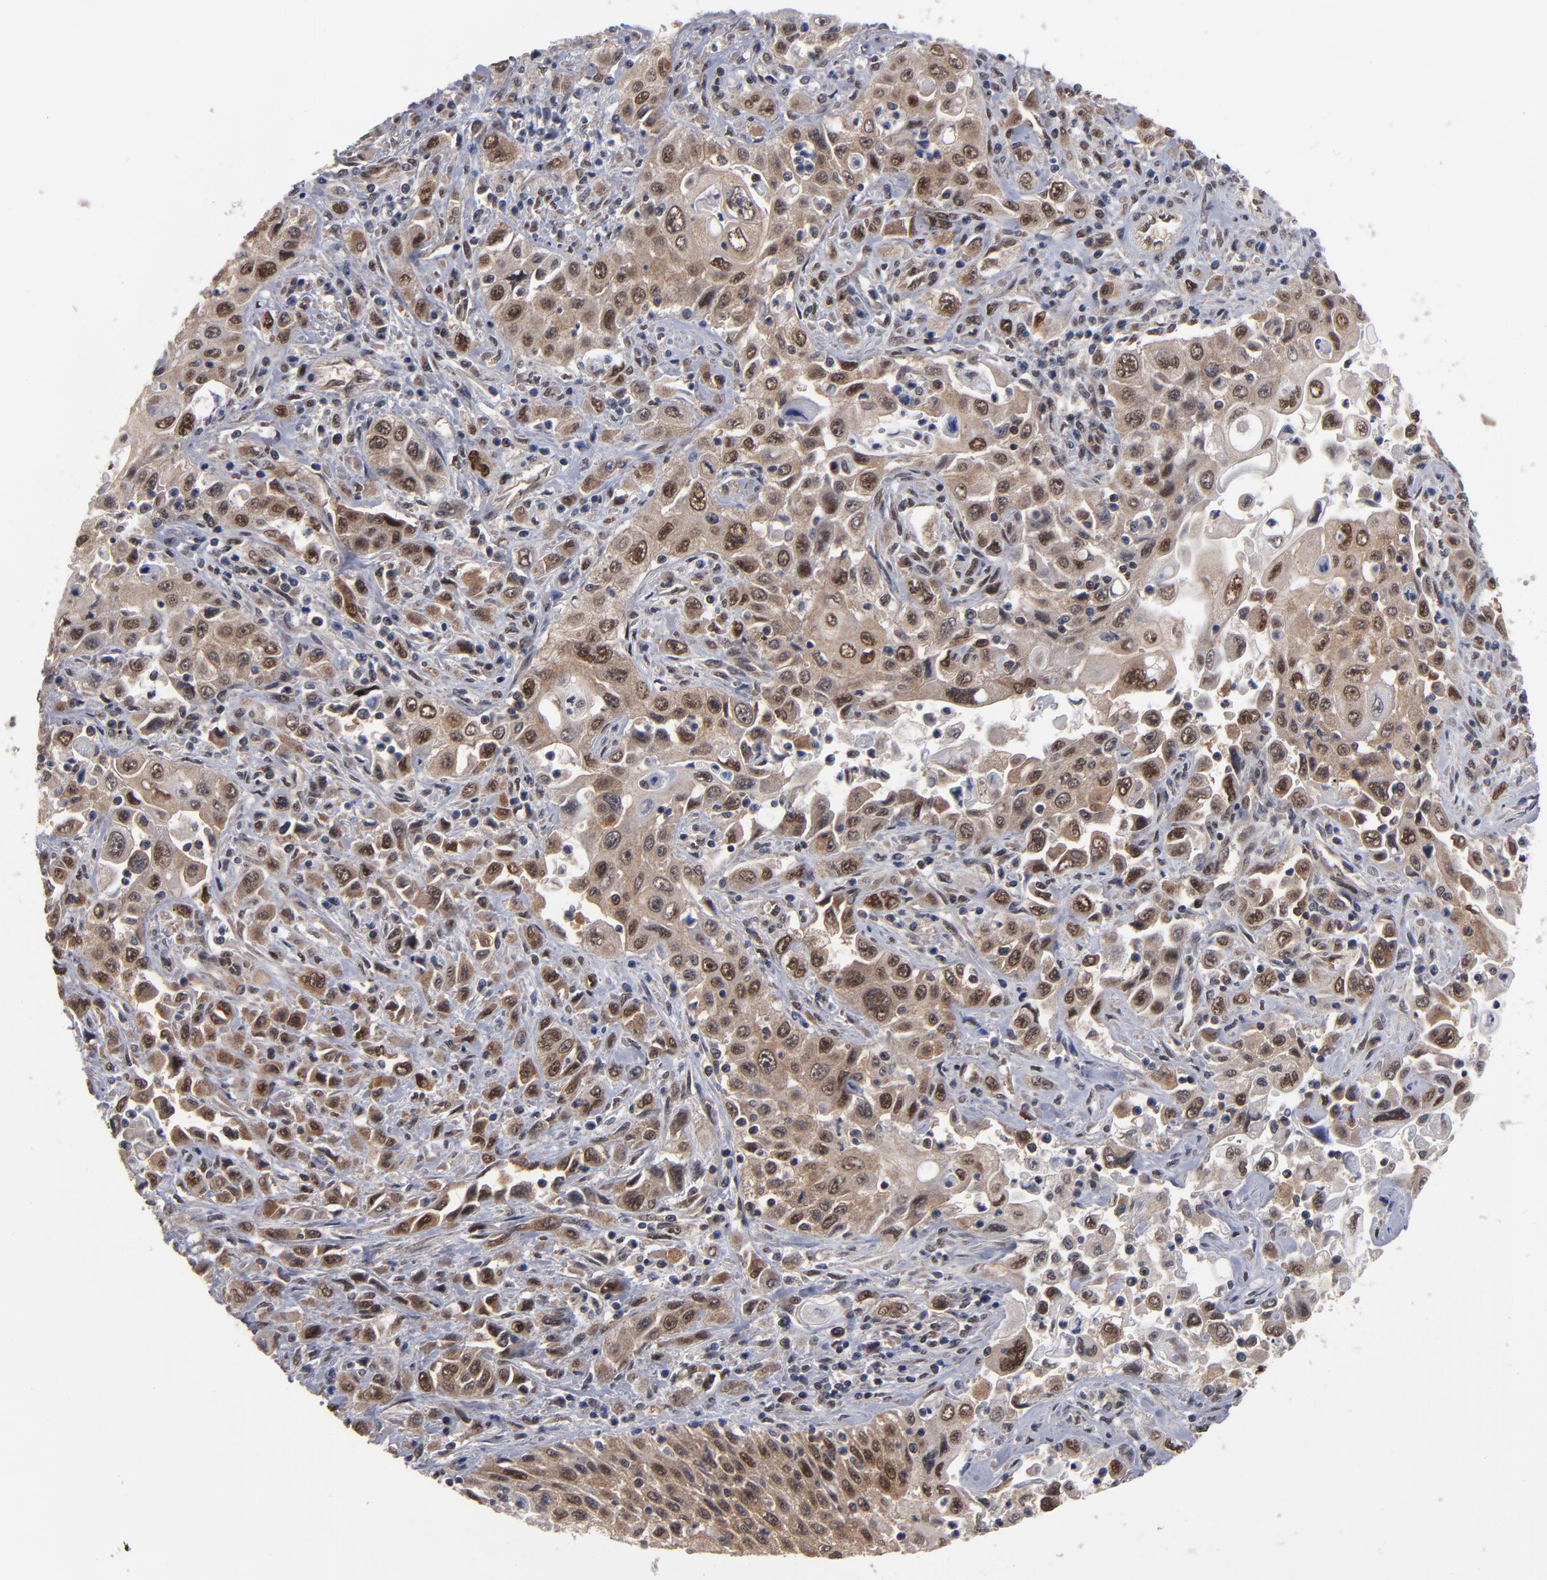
{"staining": {"intensity": "moderate", "quantity": ">75%", "location": "cytoplasmic/membranous,nuclear"}, "tissue": "pancreatic cancer", "cell_type": "Tumor cells", "image_type": "cancer", "snomed": [{"axis": "morphology", "description": "Adenocarcinoma, NOS"}, {"axis": "topography", "description": "Pancreas"}], "caption": "Immunohistochemistry of human pancreatic cancer demonstrates medium levels of moderate cytoplasmic/membranous and nuclear expression in about >75% of tumor cells. The staining is performed using DAB brown chromogen to label protein expression. The nuclei are counter-stained blue using hematoxylin.", "gene": "HUWE1", "patient": {"sex": "male", "age": 70}}